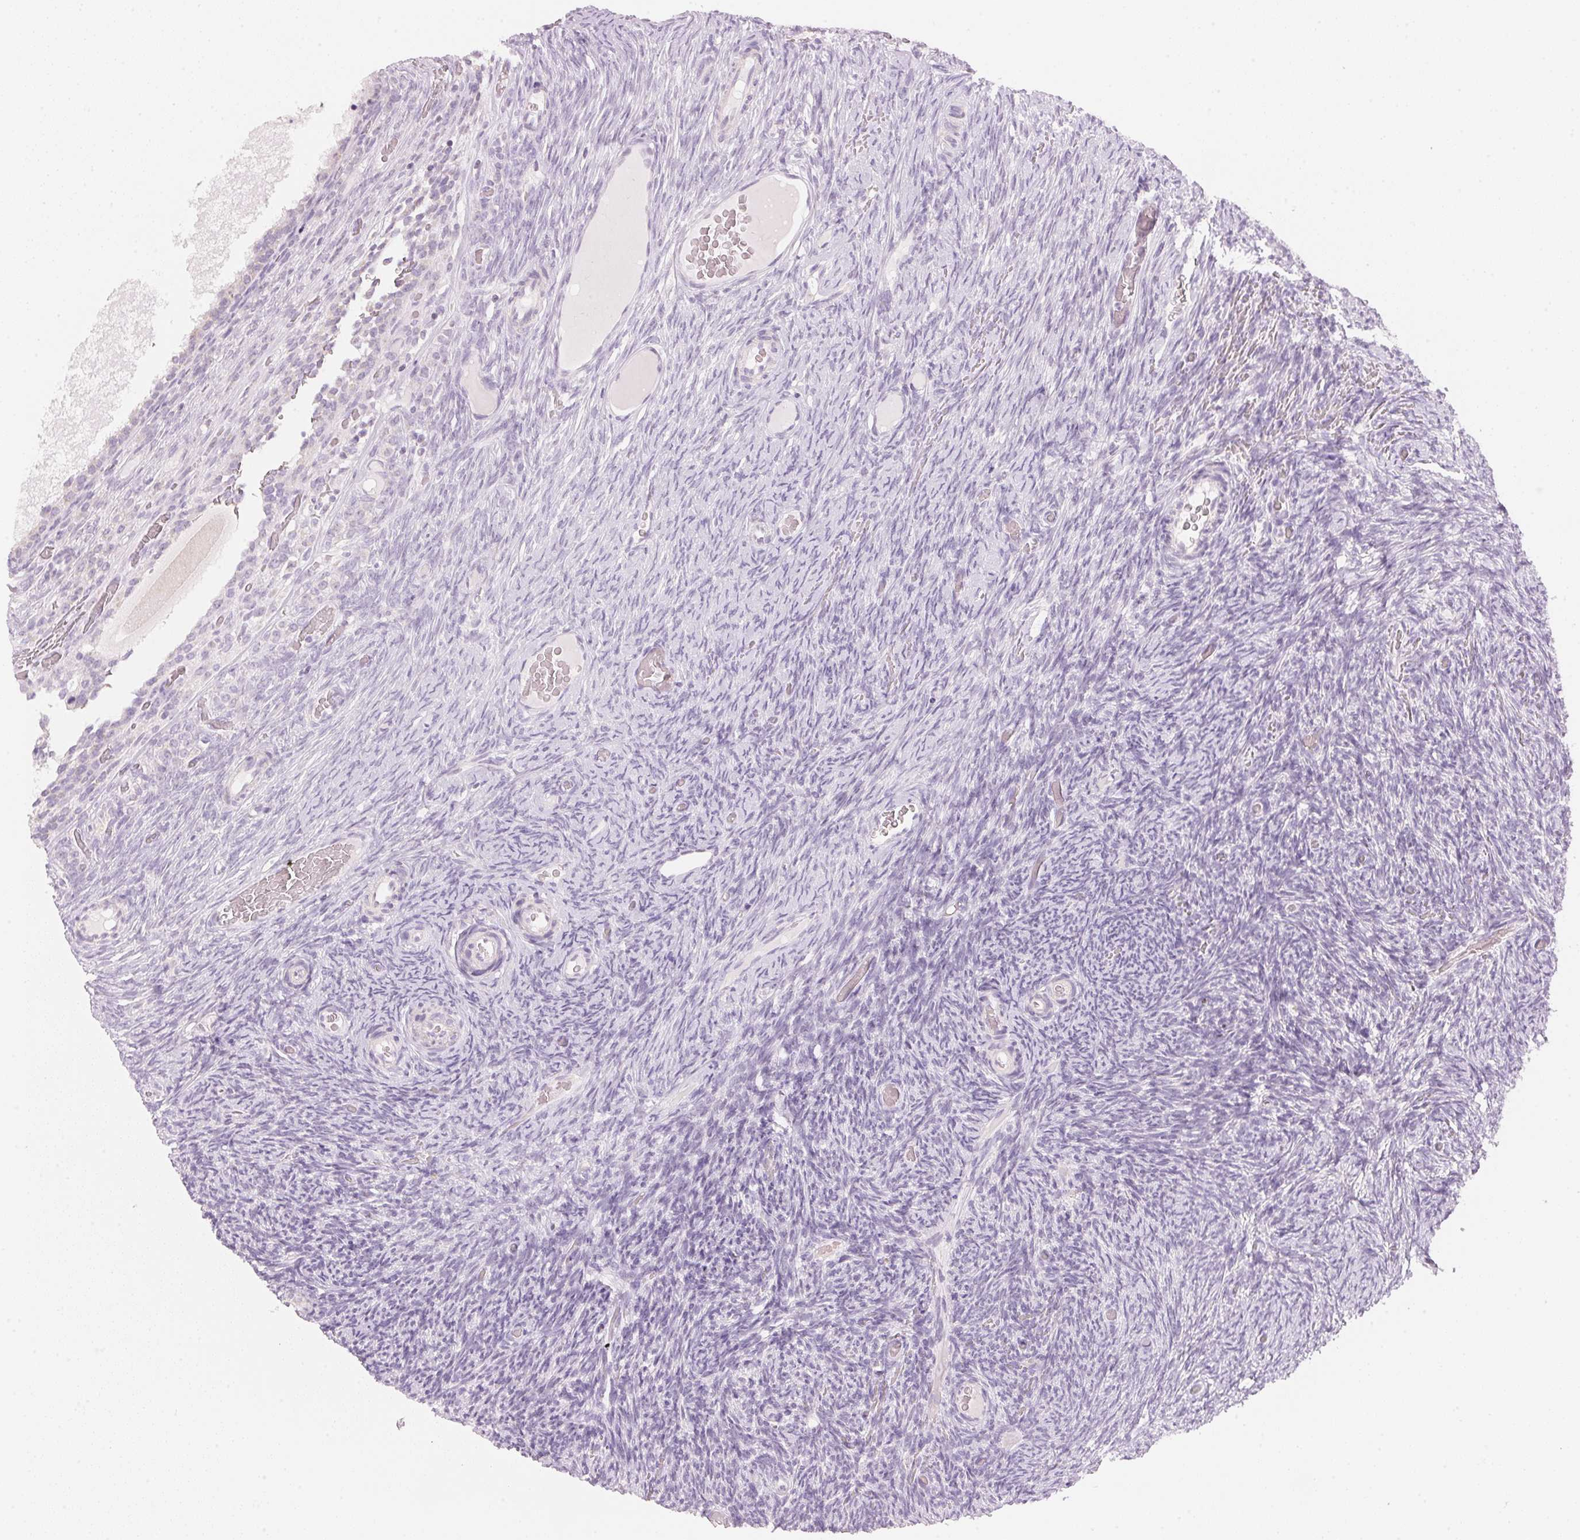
{"staining": {"intensity": "negative", "quantity": "none", "location": "none"}, "tissue": "ovary", "cell_type": "Follicle cells", "image_type": "normal", "snomed": [{"axis": "morphology", "description": "Normal tissue, NOS"}, {"axis": "topography", "description": "Ovary"}], "caption": "There is no significant staining in follicle cells of ovary. Nuclei are stained in blue.", "gene": "HOXB13", "patient": {"sex": "female", "age": 34}}